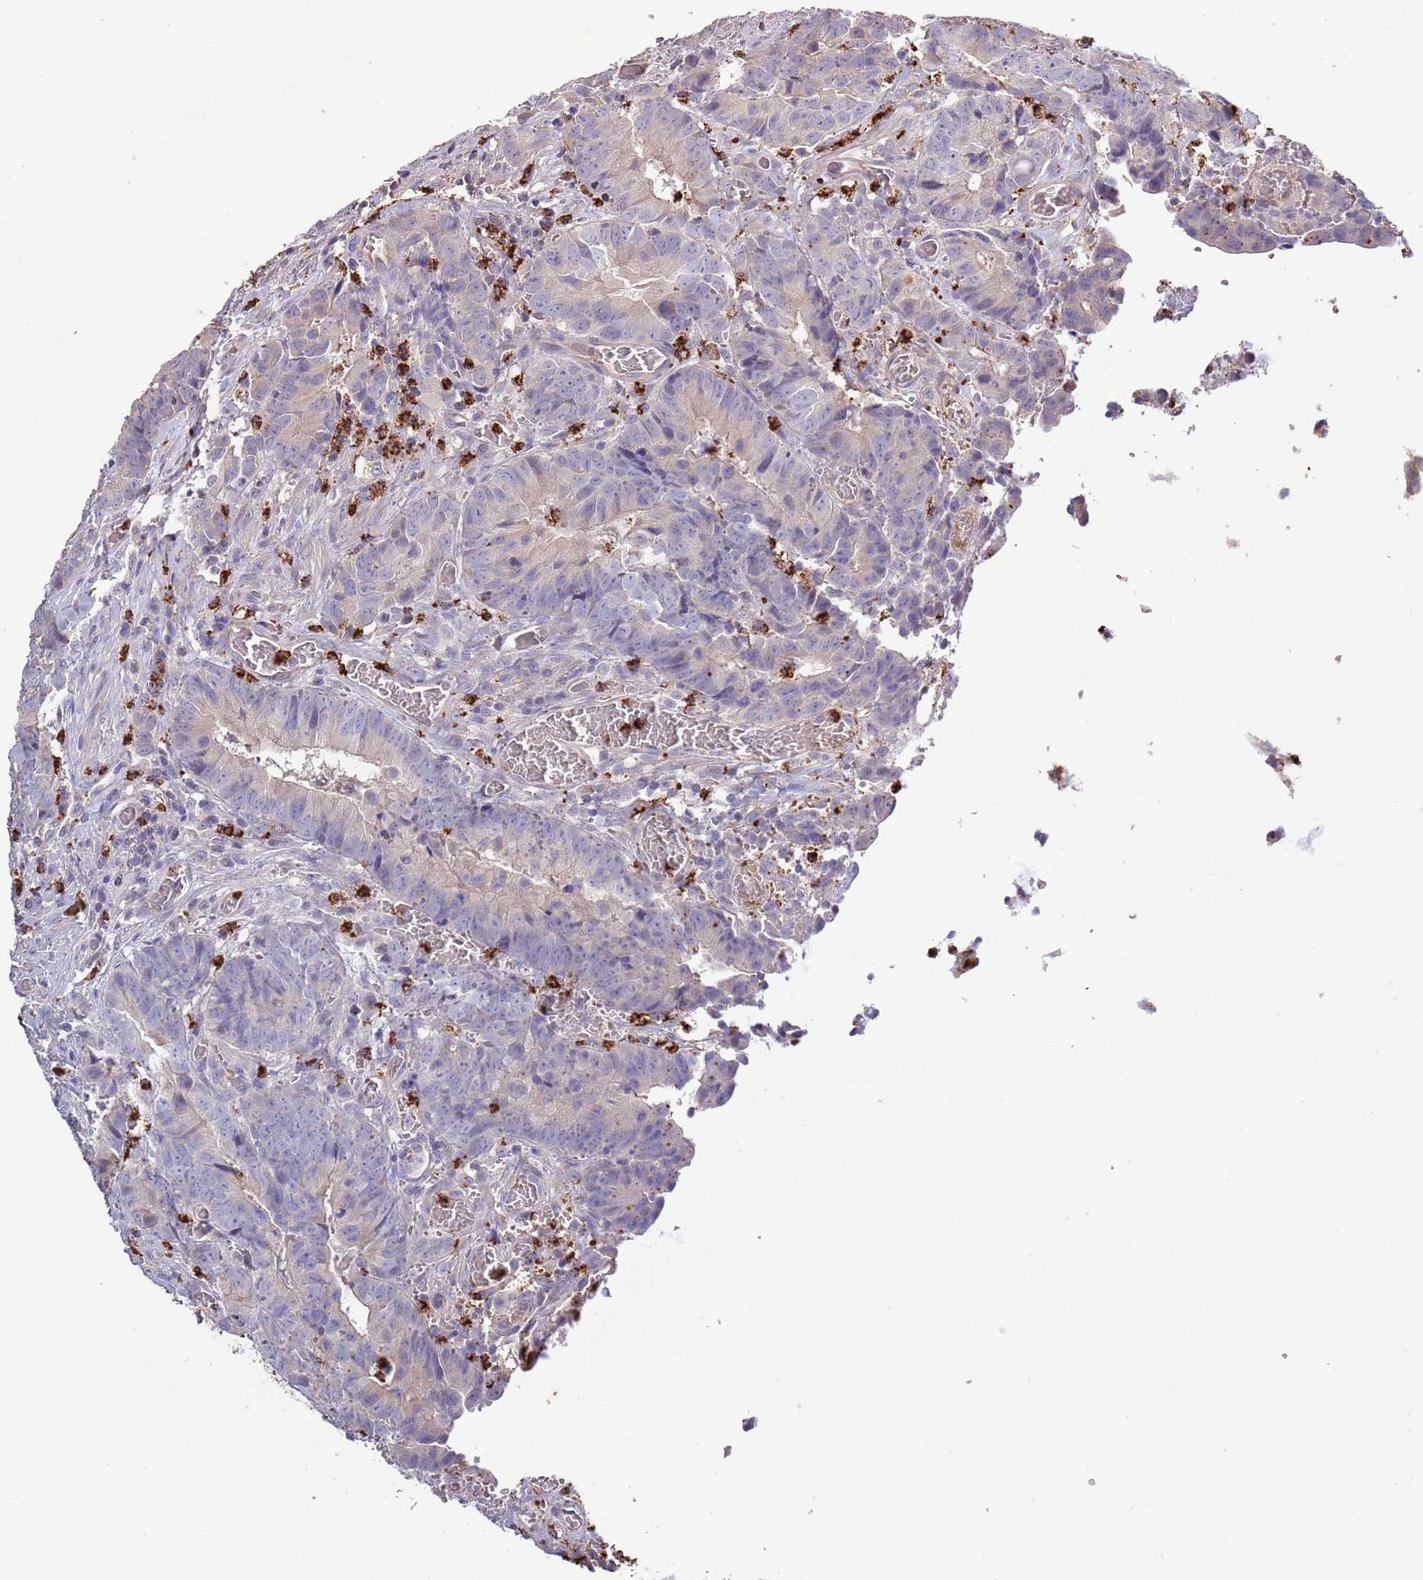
{"staining": {"intensity": "negative", "quantity": "none", "location": "none"}, "tissue": "colorectal cancer", "cell_type": "Tumor cells", "image_type": "cancer", "snomed": [{"axis": "morphology", "description": "Adenocarcinoma, NOS"}, {"axis": "topography", "description": "Colon"}], "caption": "This is an immunohistochemistry image of human adenocarcinoma (colorectal). There is no expression in tumor cells.", "gene": "P2RY13", "patient": {"sex": "female", "age": 57}}